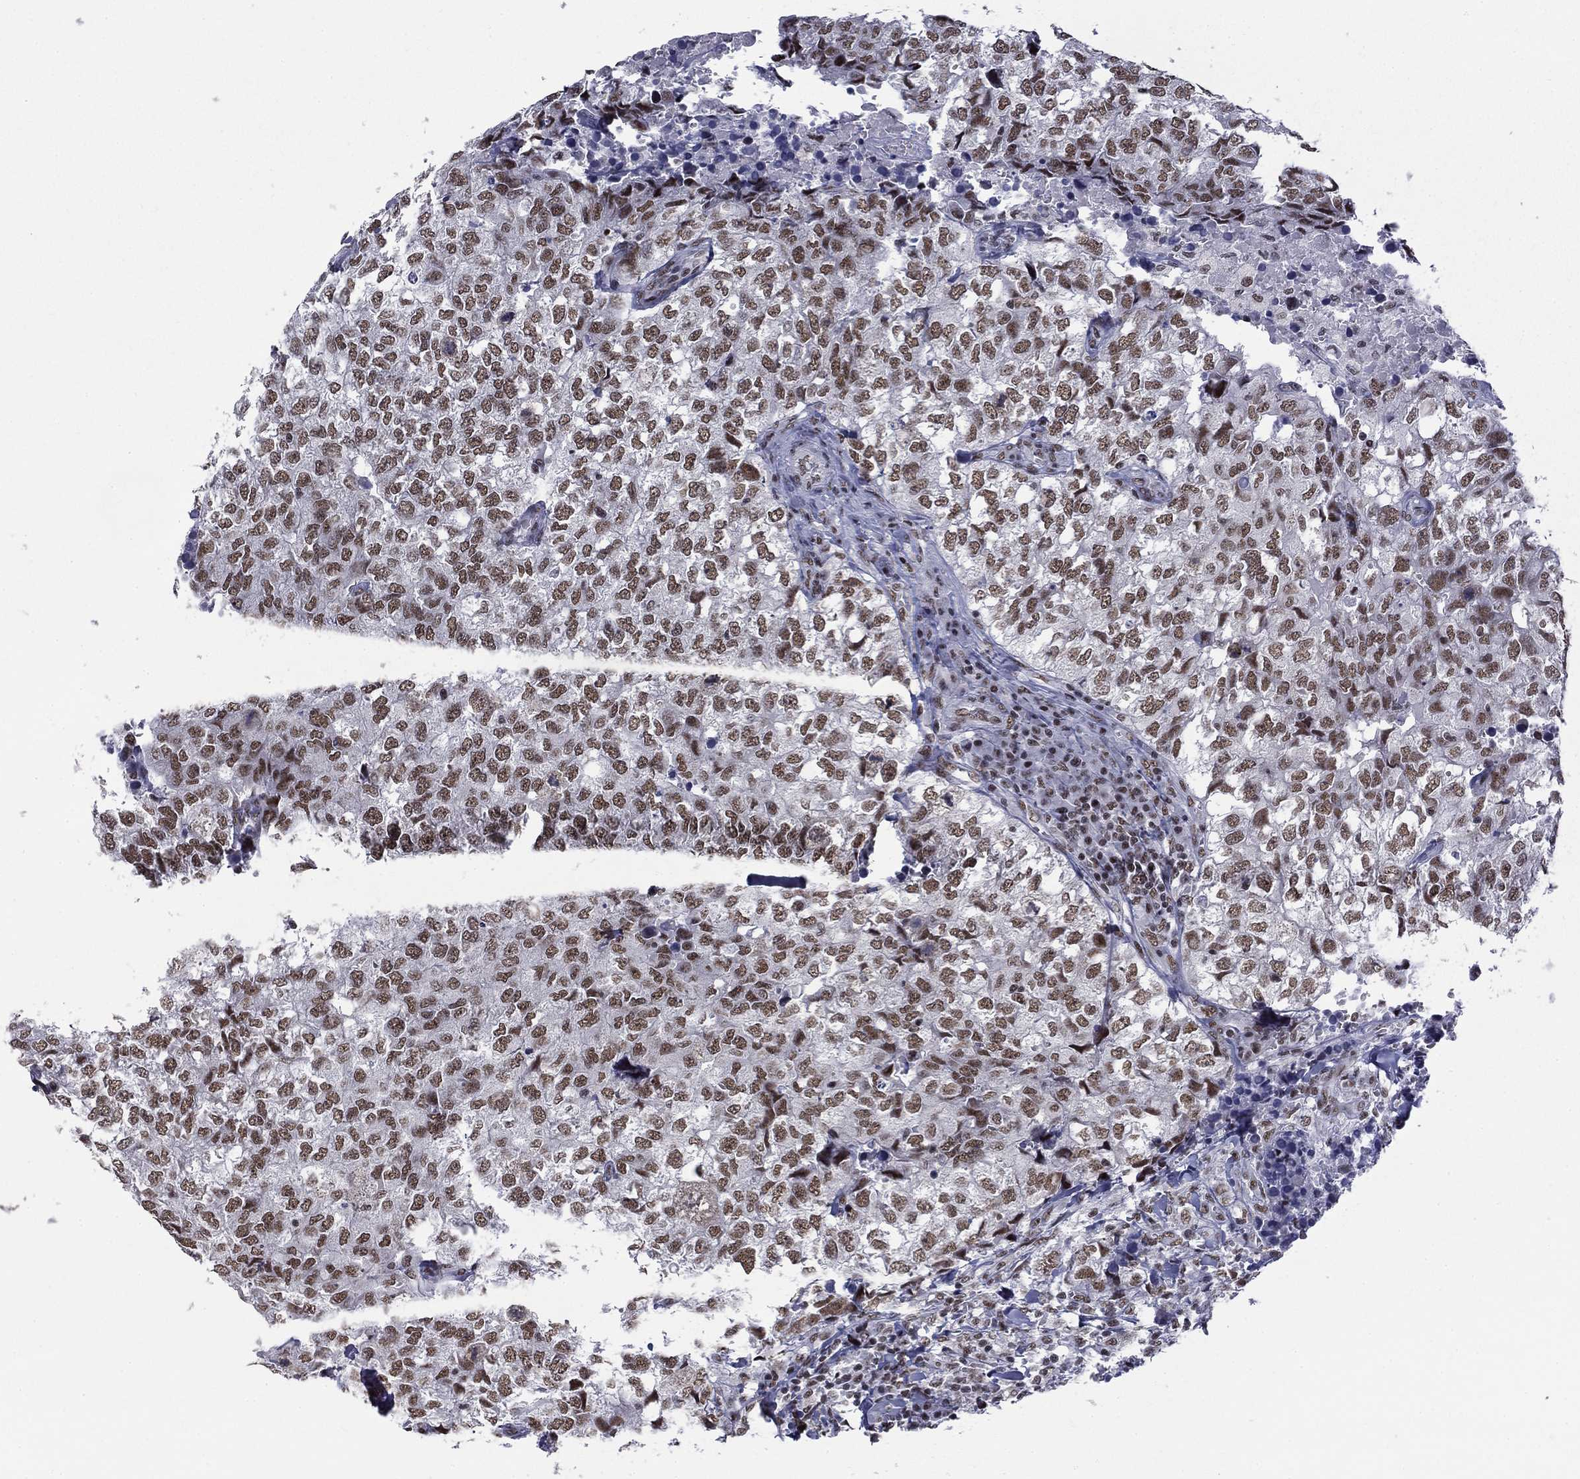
{"staining": {"intensity": "moderate", "quantity": ">75%", "location": "nuclear"}, "tissue": "breast cancer", "cell_type": "Tumor cells", "image_type": "cancer", "snomed": [{"axis": "morphology", "description": "Duct carcinoma"}, {"axis": "topography", "description": "Breast"}], "caption": "A brown stain shows moderate nuclear expression of a protein in human breast invasive ductal carcinoma tumor cells.", "gene": "ETV5", "patient": {"sex": "female", "age": 30}}